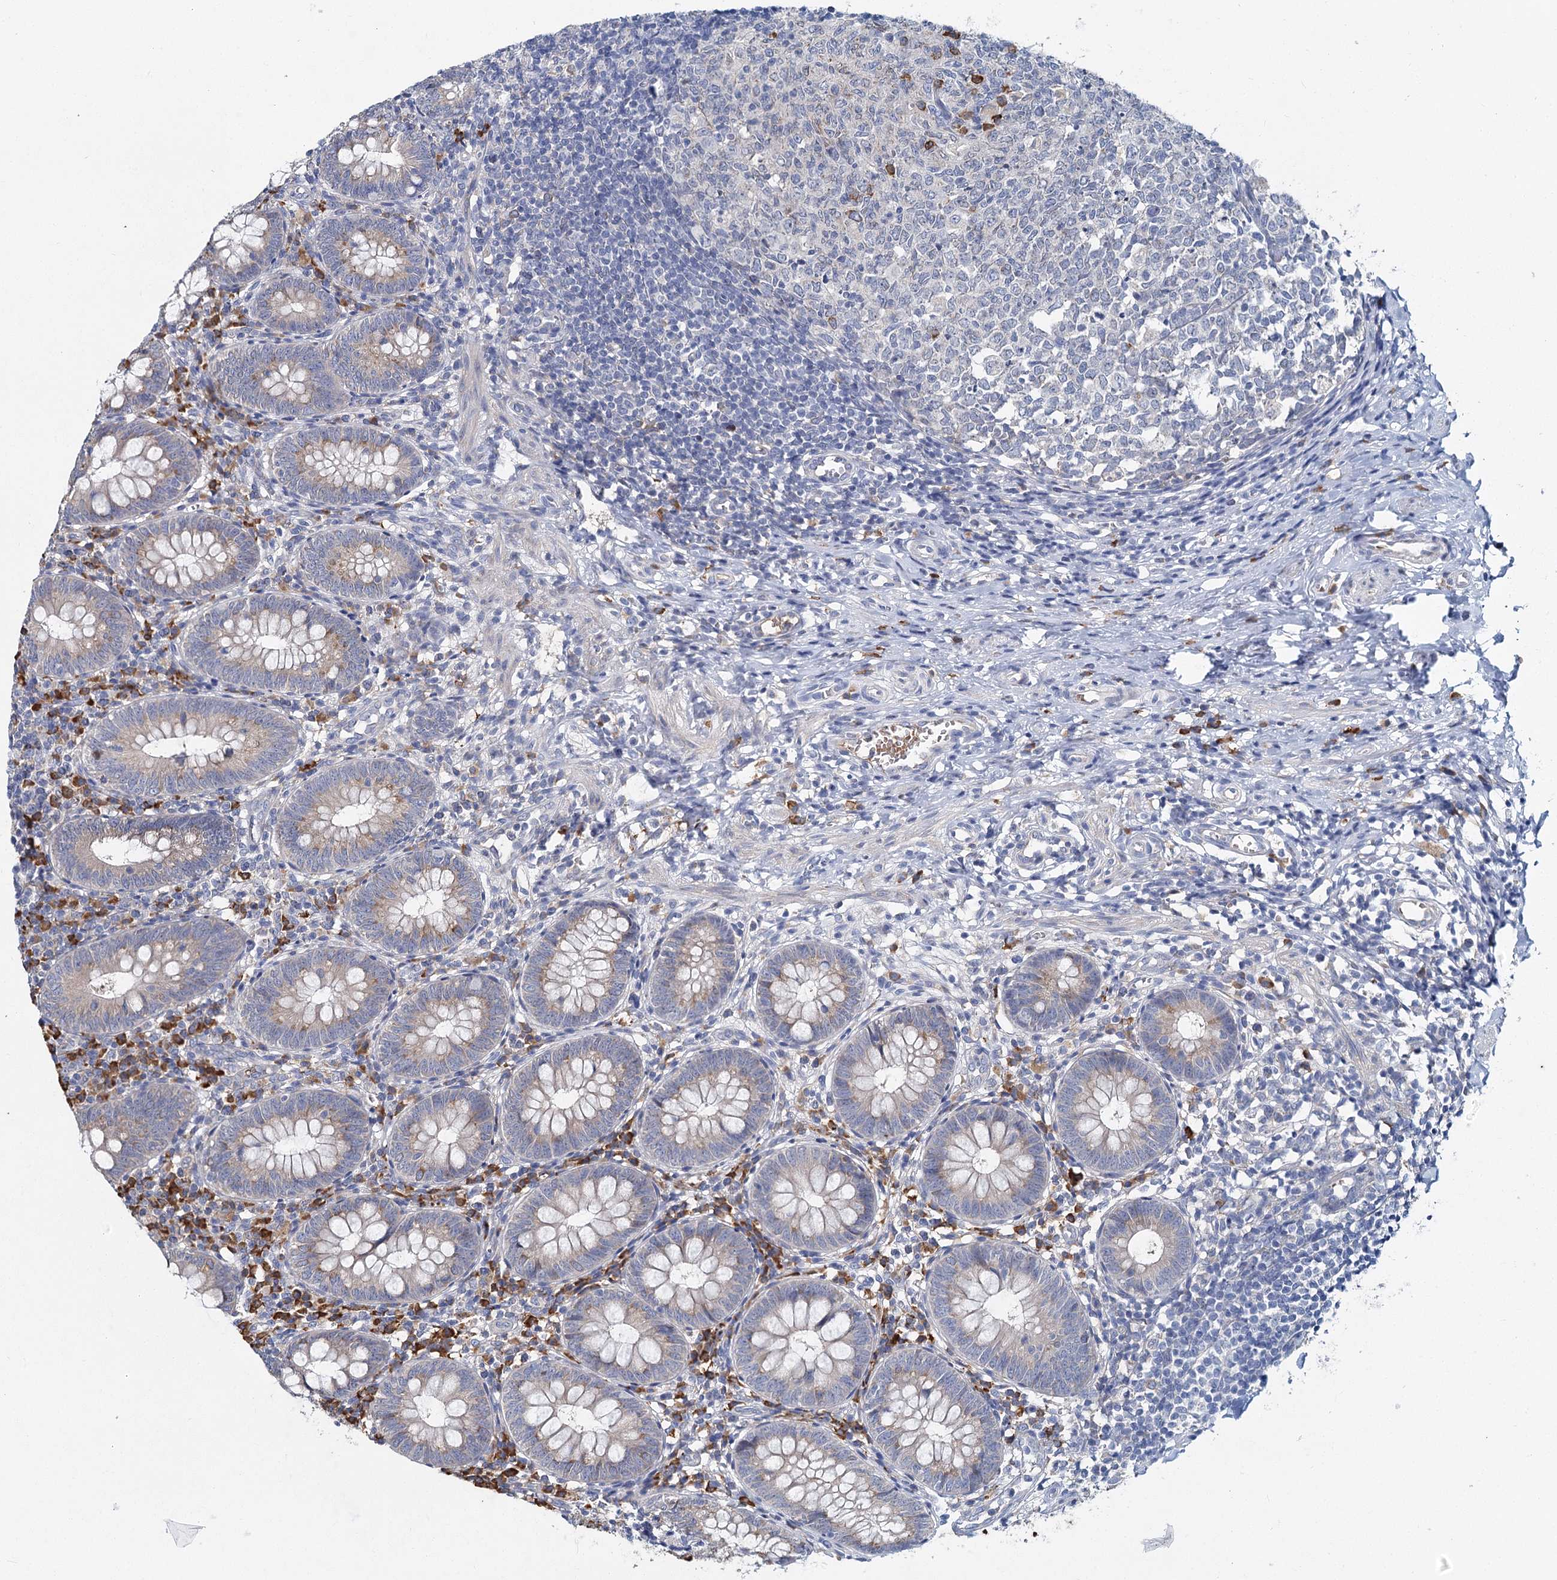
{"staining": {"intensity": "weak", "quantity": "25%-75%", "location": "cytoplasmic/membranous"}, "tissue": "appendix", "cell_type": "Glandular cells", "image_type": "normal", "snomed": [{"axis": "morphology", "description": "Normal tissue, NOS"}, {"axis": "topography", "description": "Appendix"}], "caption": "Protein staining of benign appendix demonstrates weak cytoplasmic/membranous staining in approximately 25%-75% of glandular cells. Nuclei are stained in blue.", "gene": "ANKRD16", "patient": {"sex": "male", "age": 14}}